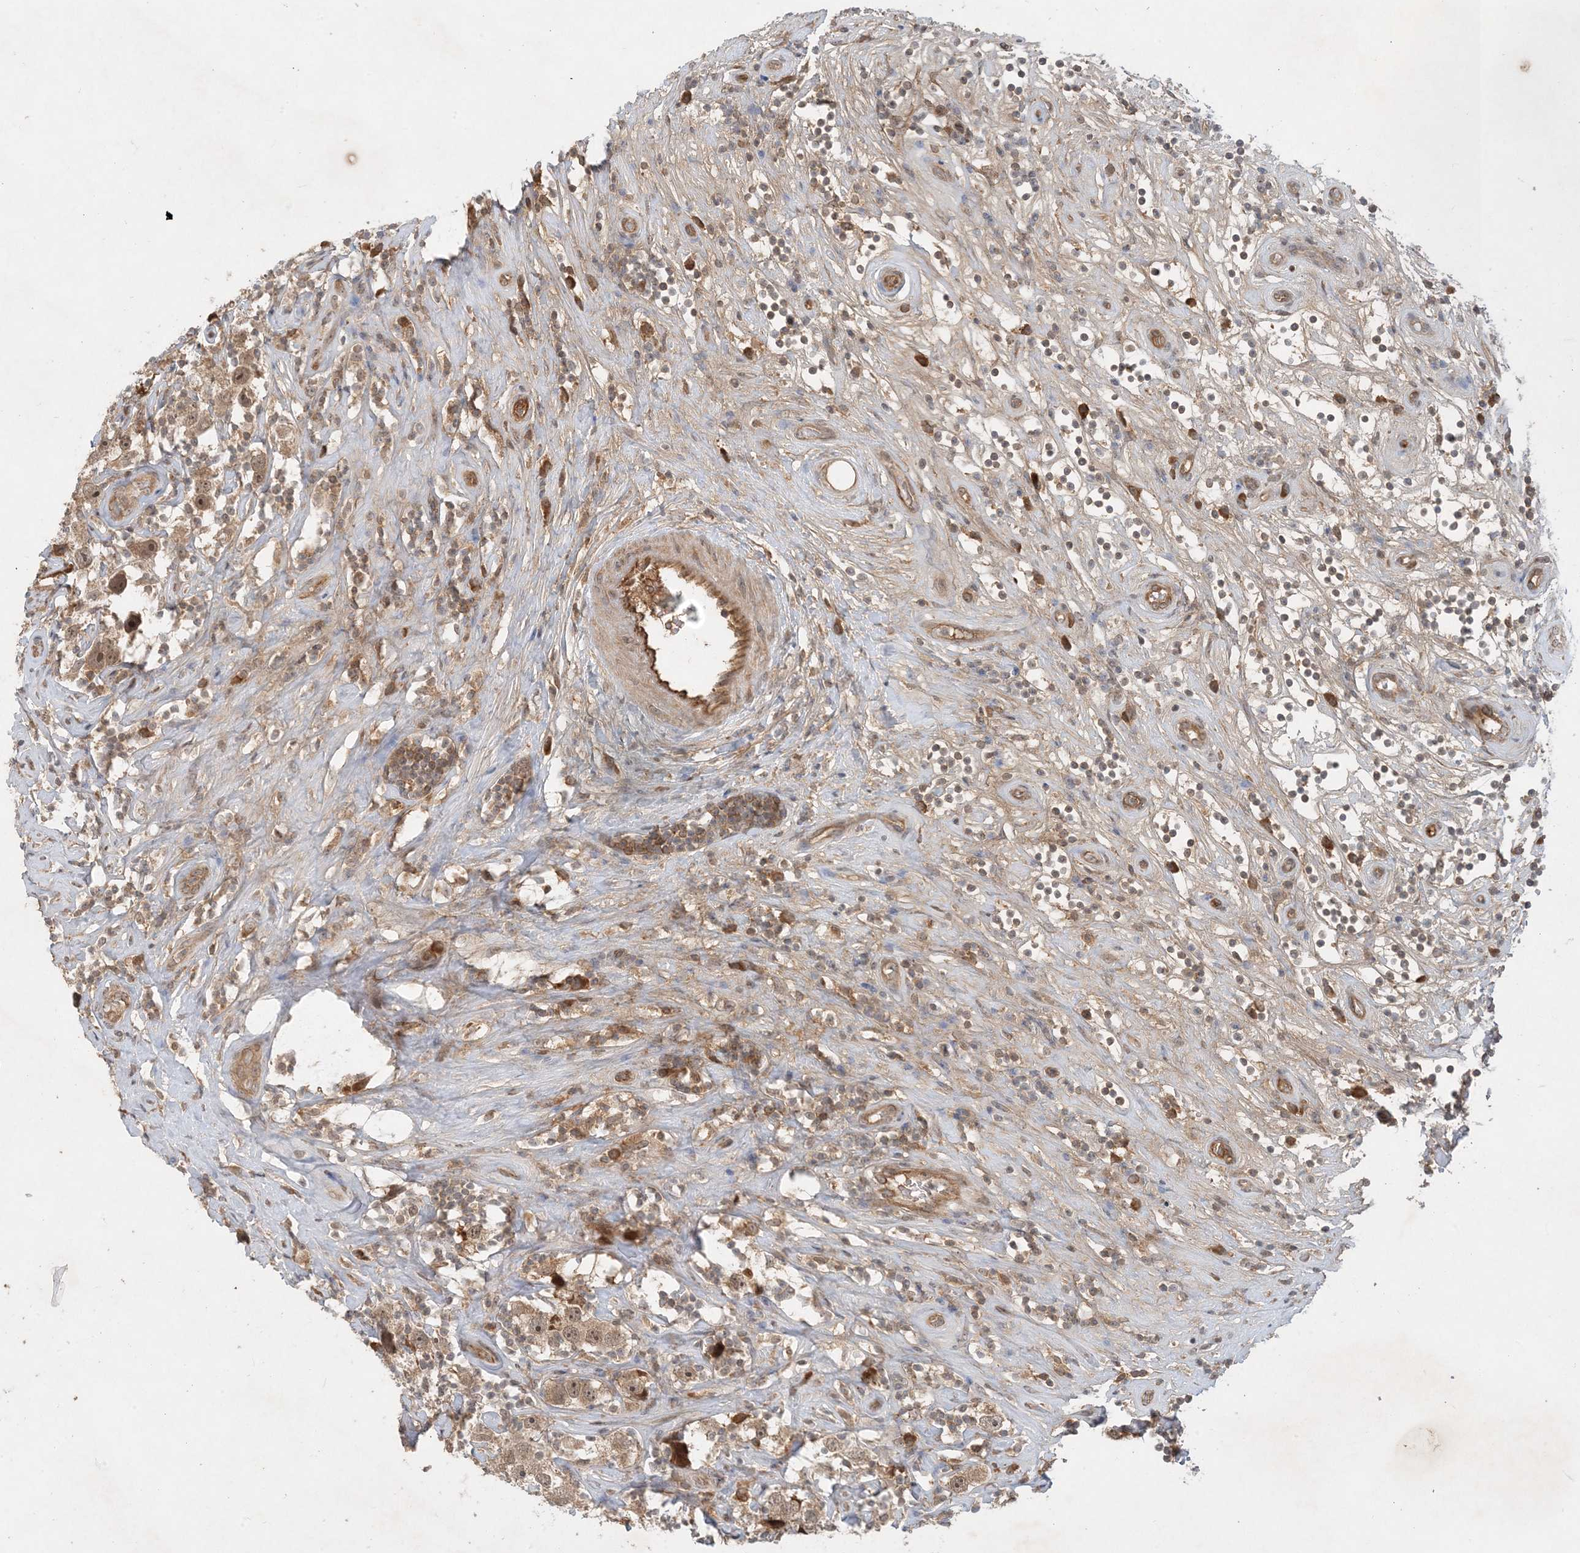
{"staining": {"intensity": "moderate", "quantity": ">75%", "location": "cytoplasmic/membranous,nuclear"}, "tissue": "testis cancer", "cell_type": "Tumor cells", "image_type": "cancer", "snomed": [{"axis": "morphology", "description": "Seminoma, NOS"}, {"axis": "topography", "description": "Testis"}], "caption": "About >75% of tumor cells in human testis seminoma exhibit moderate cytoplasmic/membranous and nuclear protein positivity as visualized by brown immunohistochemical staining.", "gene": "ZCCHC4", "patient": {"sex": "male", "age": 49}}